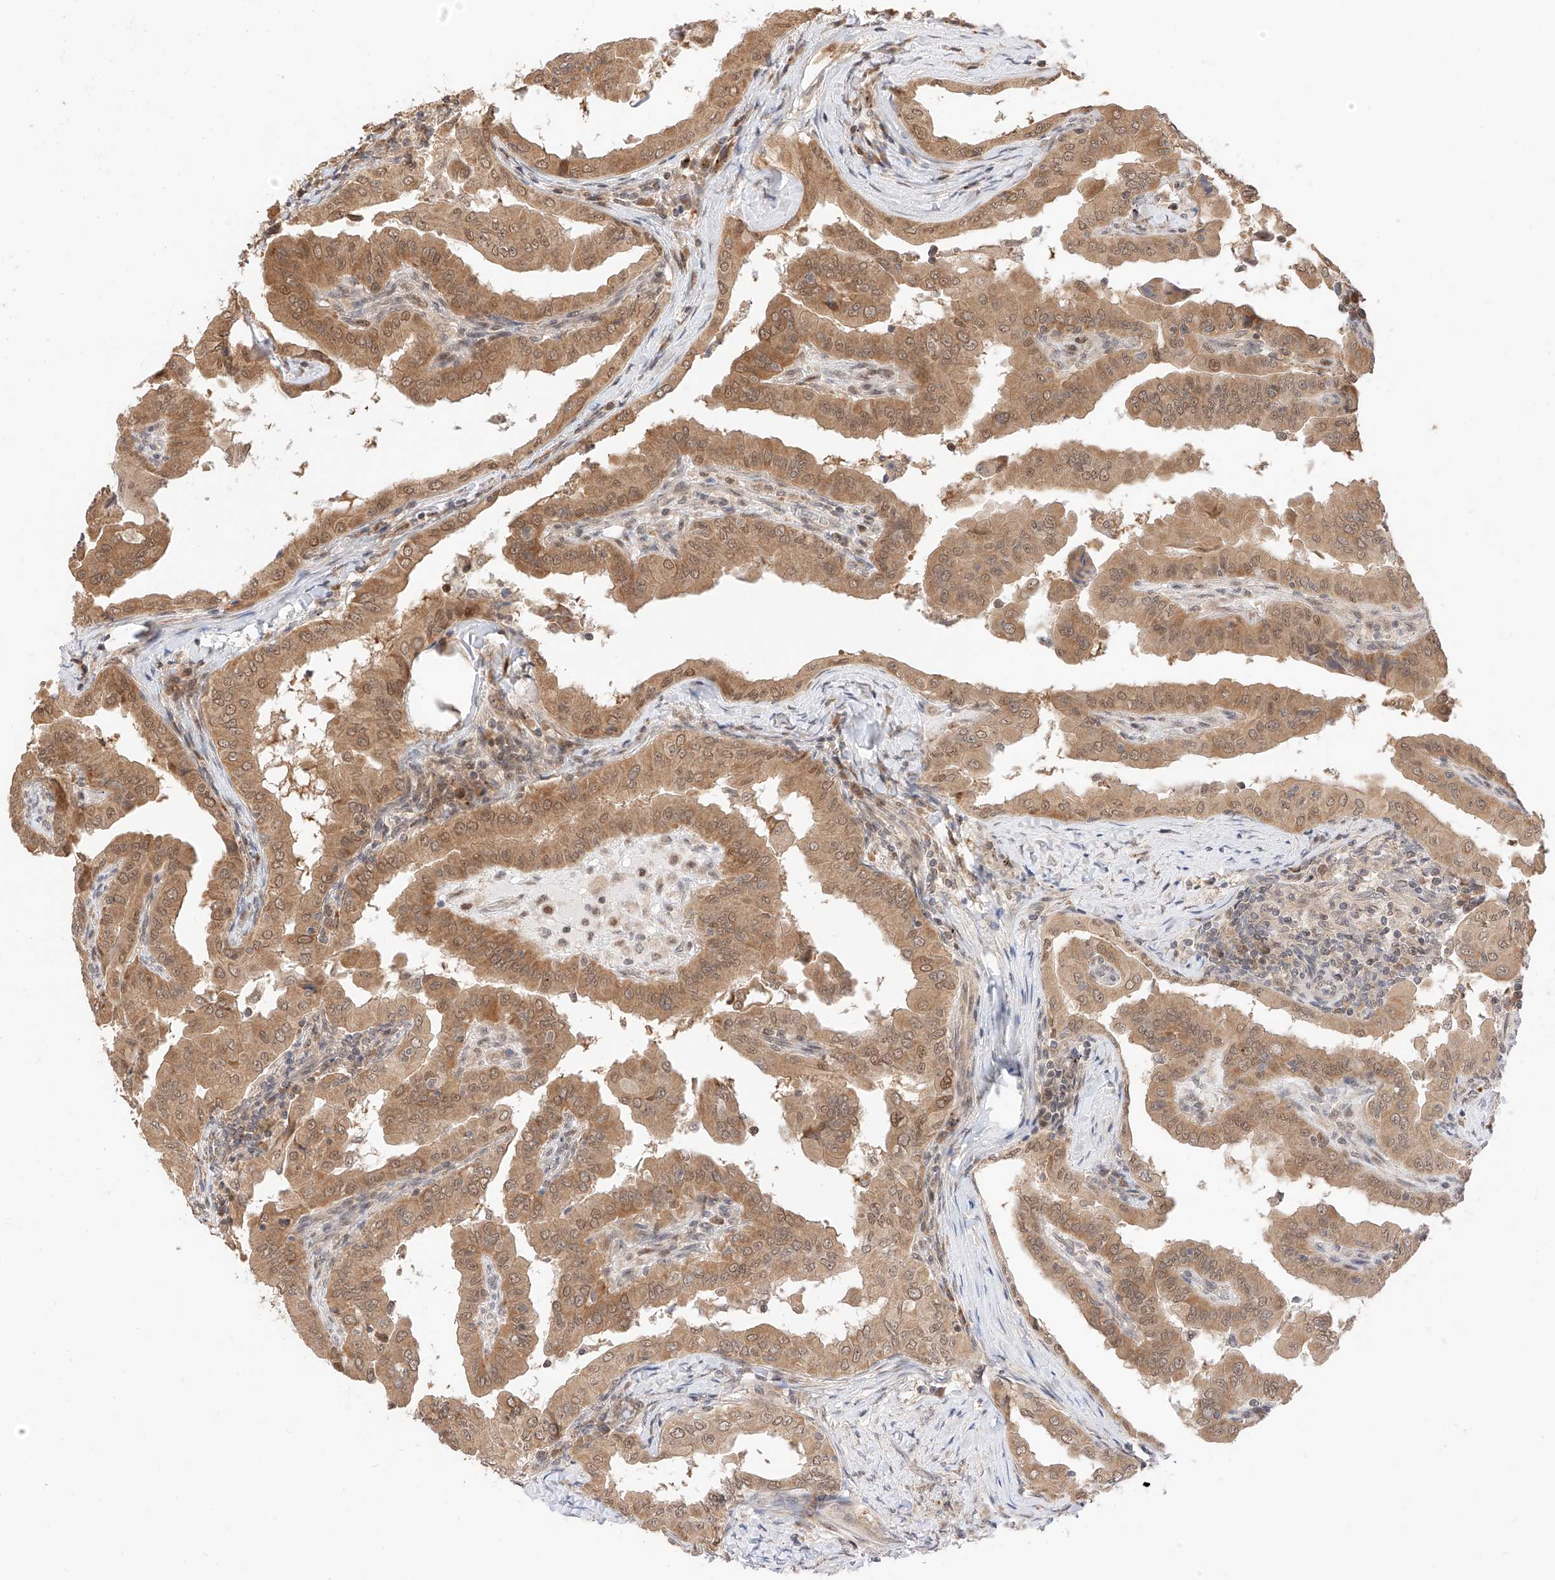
{"staining": {"intensity": "moderate", "quantity": ">75%", "location": "cytoplasmic/membranous,nuclear"}, "tissue": "thyroid cancer", "cell_type": "Tumor cells", "image_type": "cancer", "snomed": [{"axis": "morphology", "description": "Papillary adenocarcinoma, NOS"}, {"axis": "topography", "description": "Thyroid gland"}], "caption": "Papillary adenocarcinoma (thyroid) stained for a protein displays moderate cytoplasmic/membranous and nuclear positivity in tumor cells.", "gene": "EIF4H", "patient": {"sex": "male", "age": 33}}